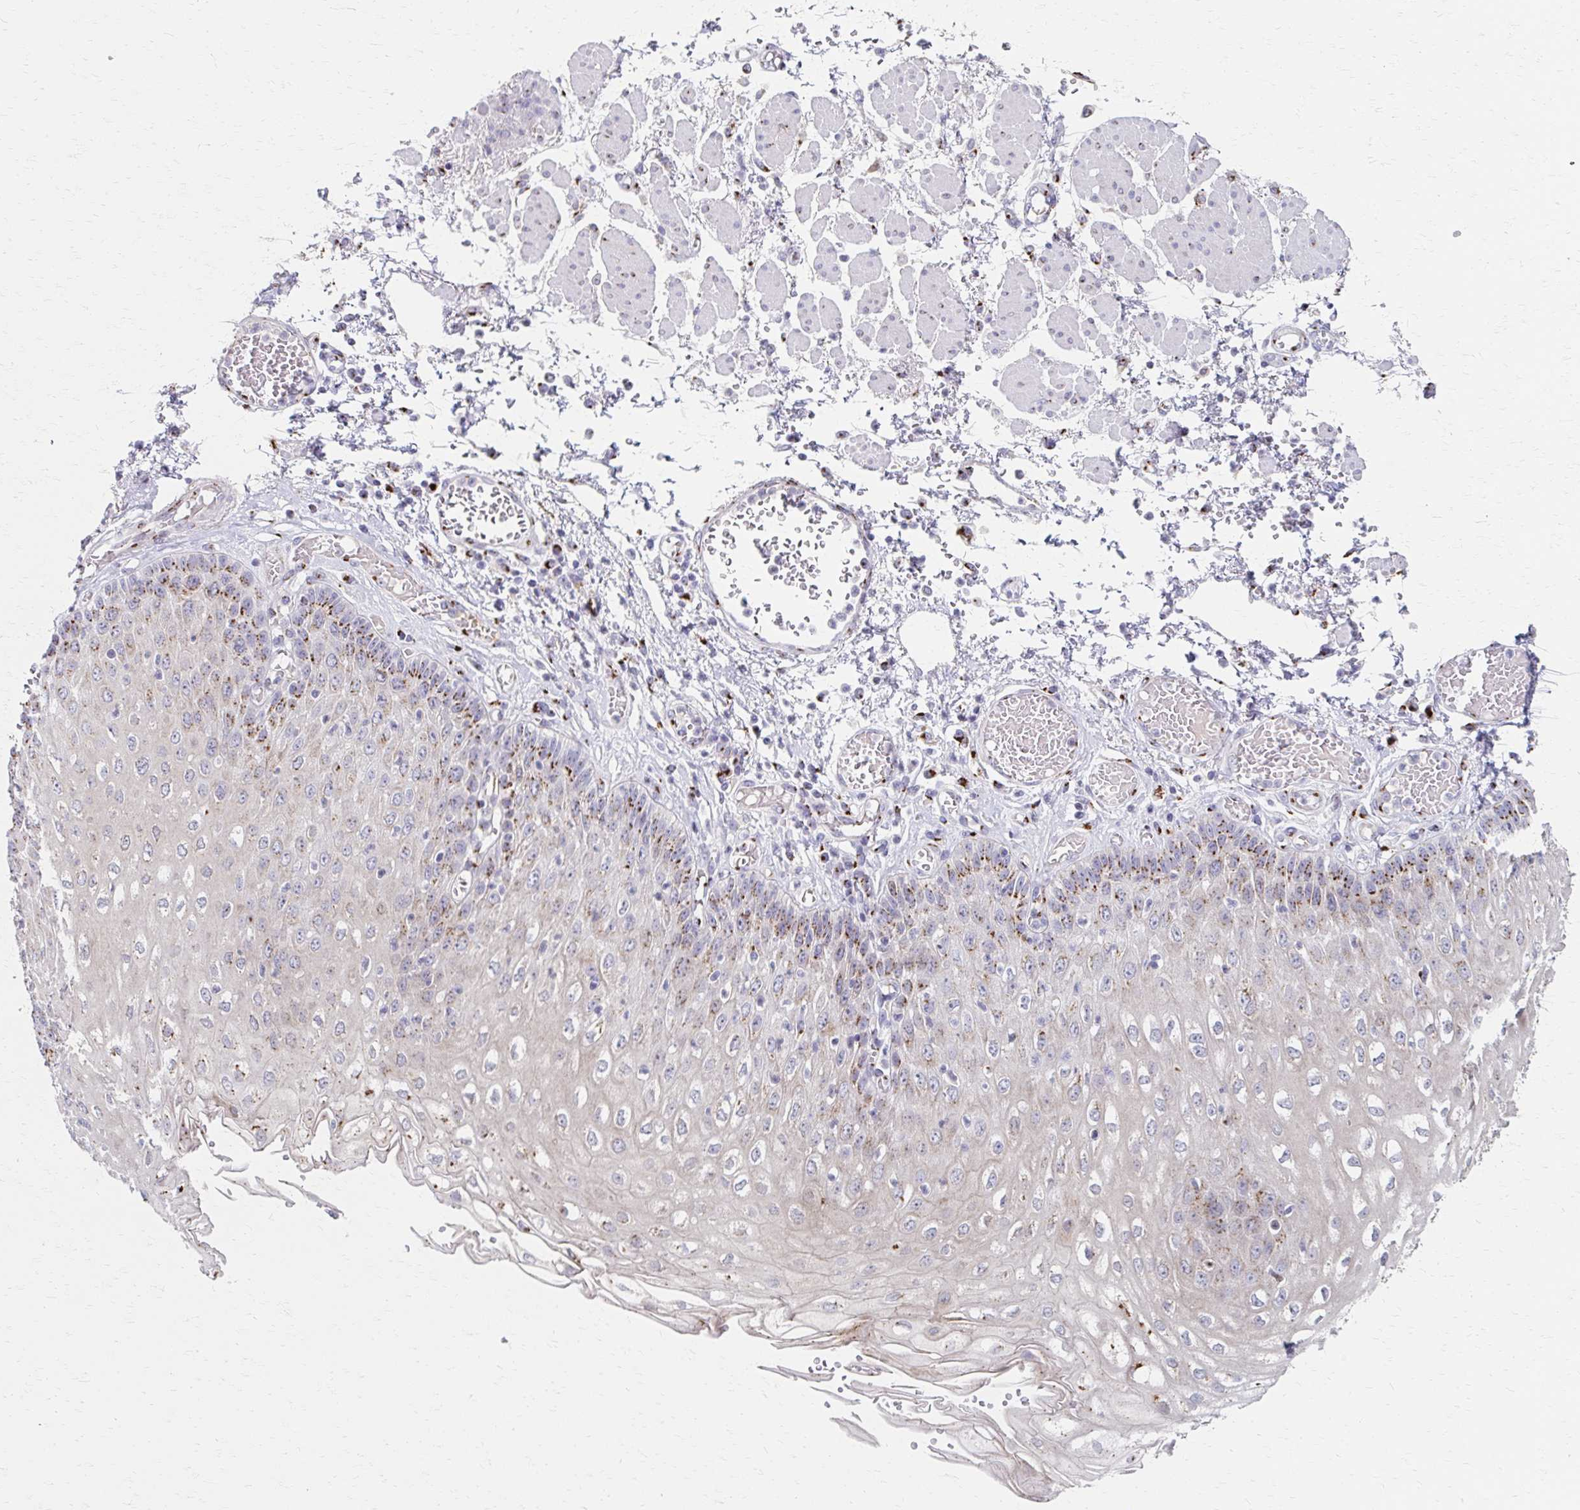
{"staining": {"intensity": "moderate", "quantity": "25%-75%", "location": "cytoplasmic/membranous"}, "tissue": "esophagus", "cell_type": "Squamous epithelial cells", "image_type": "normal", "snomed": [{"axis": "morphology", "description": "Normal tissue, NOS"}, {"axis": "morphology", "description": "Adenocarcinoma, NOS"}, {"axis": "topography", "description": "Esophagus"}], "caption": "Protein expression analysis of normal human esophagus reveals moderate cytoplasmic/membranous positivity in about 25%-75% of squamous epithelial cells. Immunohistochemistry stains the protein of interest in brown and the nuclei are stained blue.", "gene": "ENSG00000254692", "patient": {"sex": "male", "age": 81}}